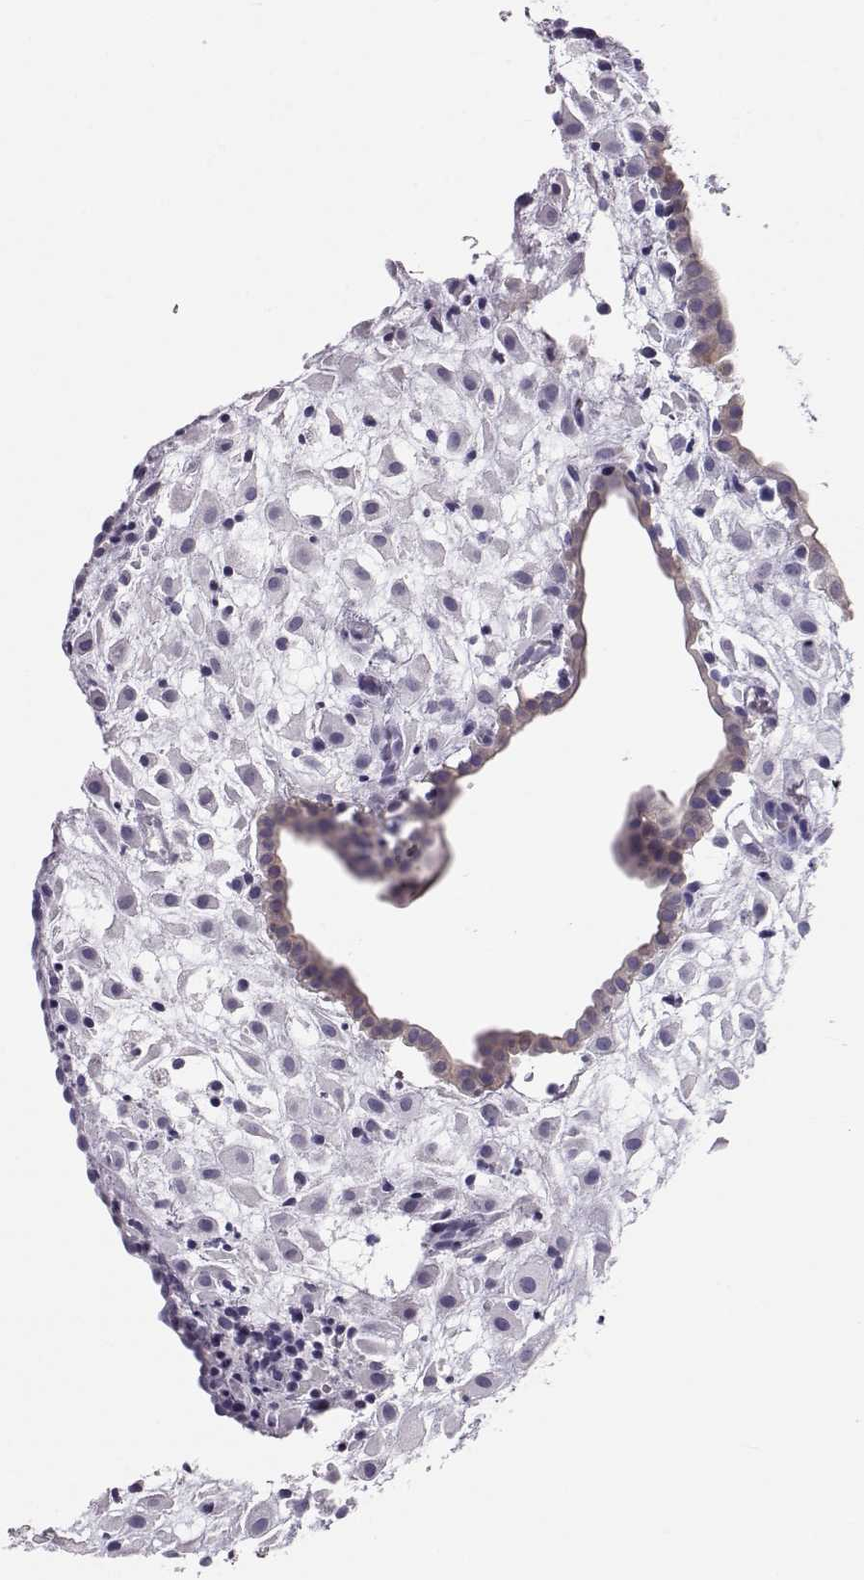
{"staining": {"intensity": "negative", "quantity": "none", "location": "none"}, "tissue": "placenta", "cell_type": "Decidual cells", "image_type": "normal", "snomed": [{"axis": "morphology", "description": "Normal tissue, NOS"}, {"axis": "topography", "description": "Placenta"}], "caption": "The IHC photomicrograph has no significant positivity in decidual cells of placenta. (DAB IHC with hematoxylin counter stain).", "gene": "GPR26", "patient": {"sex": "female", "age": 24}}